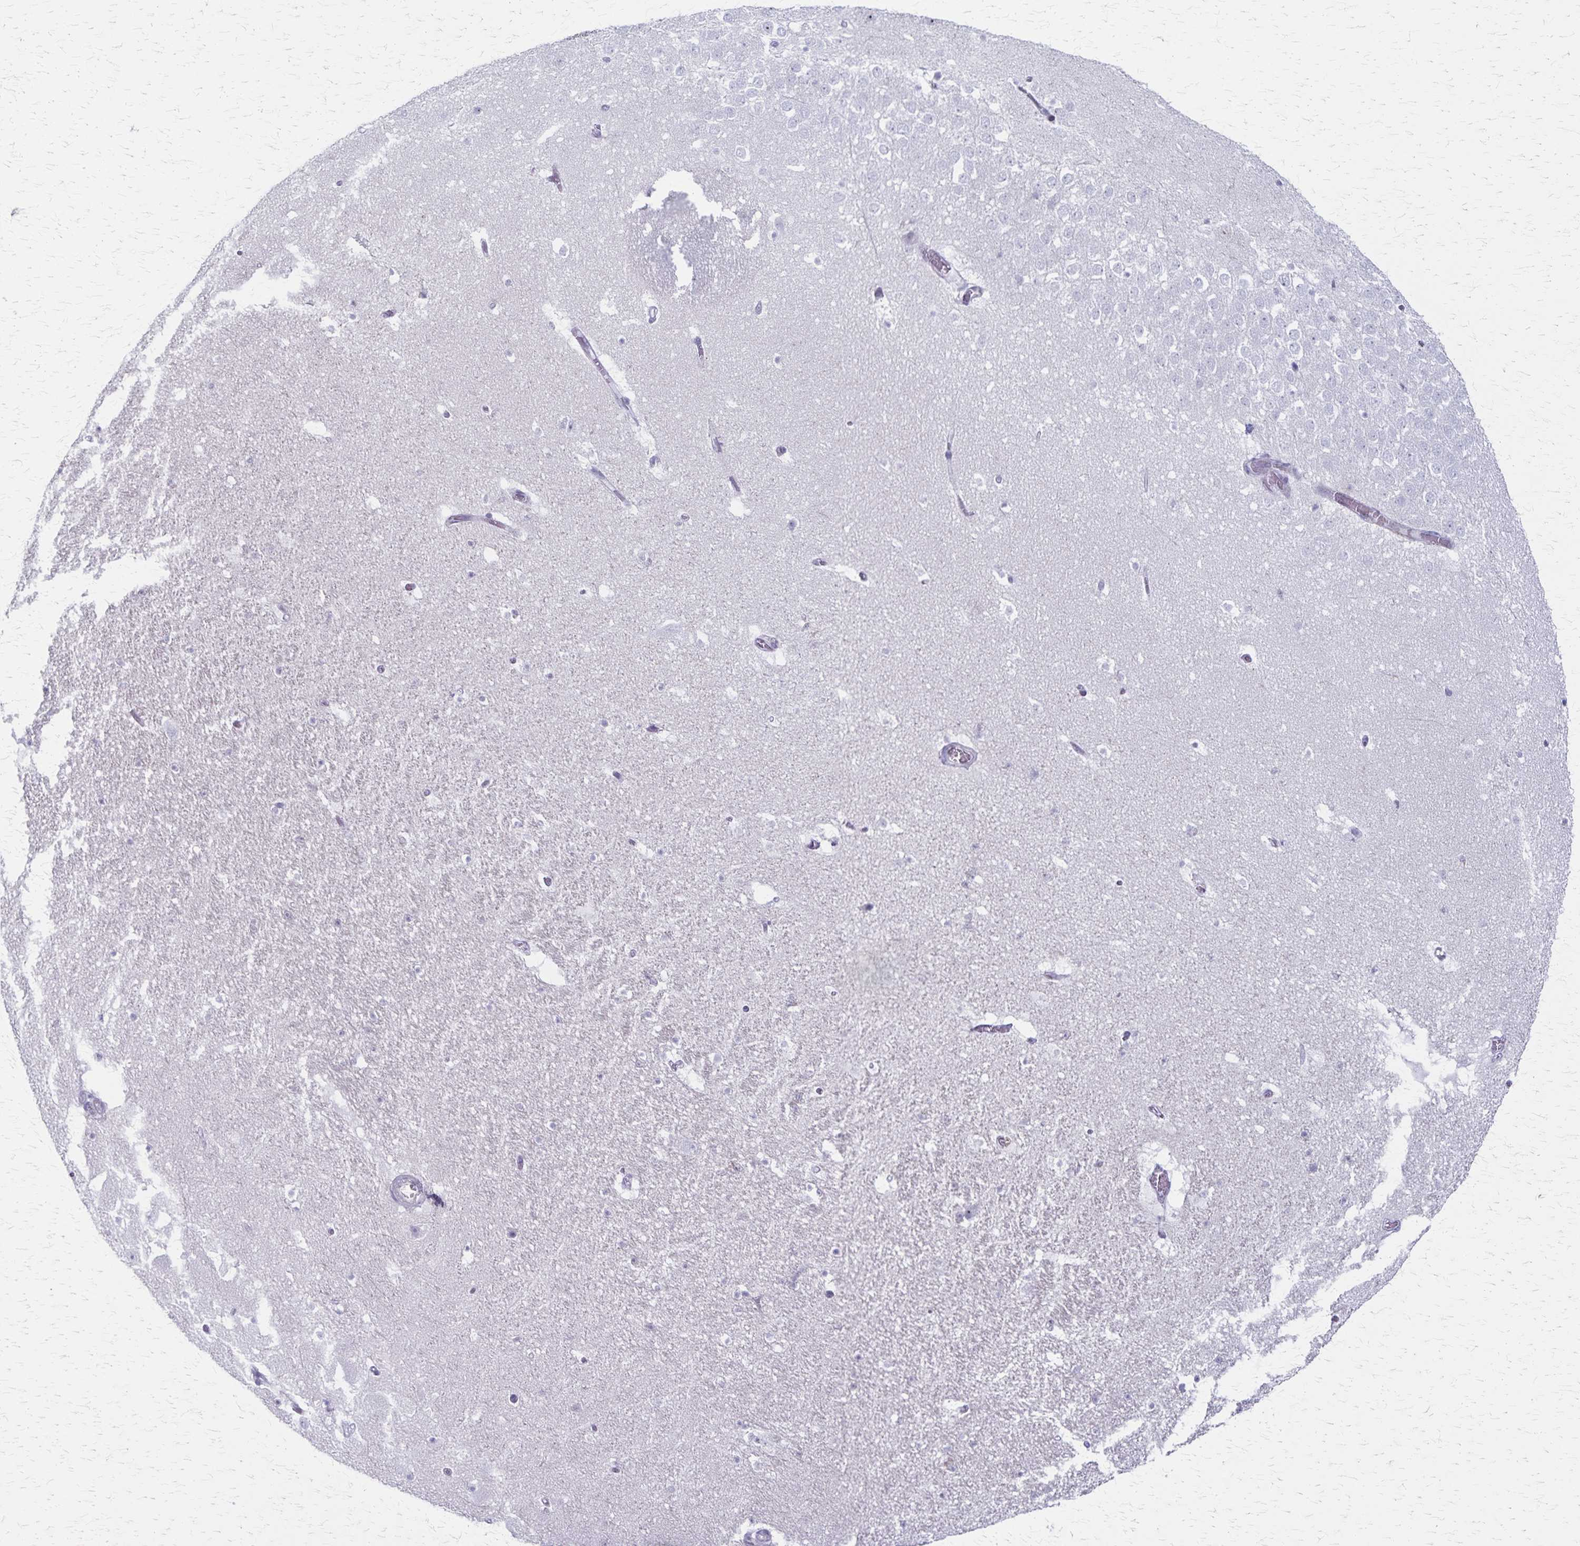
{"staining": {"intensity": "negative", "quantity": "none", "location": "none"}, "tissue": "hippocampus", "cell_type": "Glial cells", "image_type": "normal", "snomed": [{"axis": "morphology", "description": "Normal tissue, NOS"}, {"axis": "topography", "description": "Hippocampus"}], "caption": "Immunohistochemistry (IHC) histopathology image of unremarkable hippocampus stained for a protein (brown), which reveals no staining in glial cells.", "gene": "DLK2", "patient": {"sex": "female", "age": 42}}